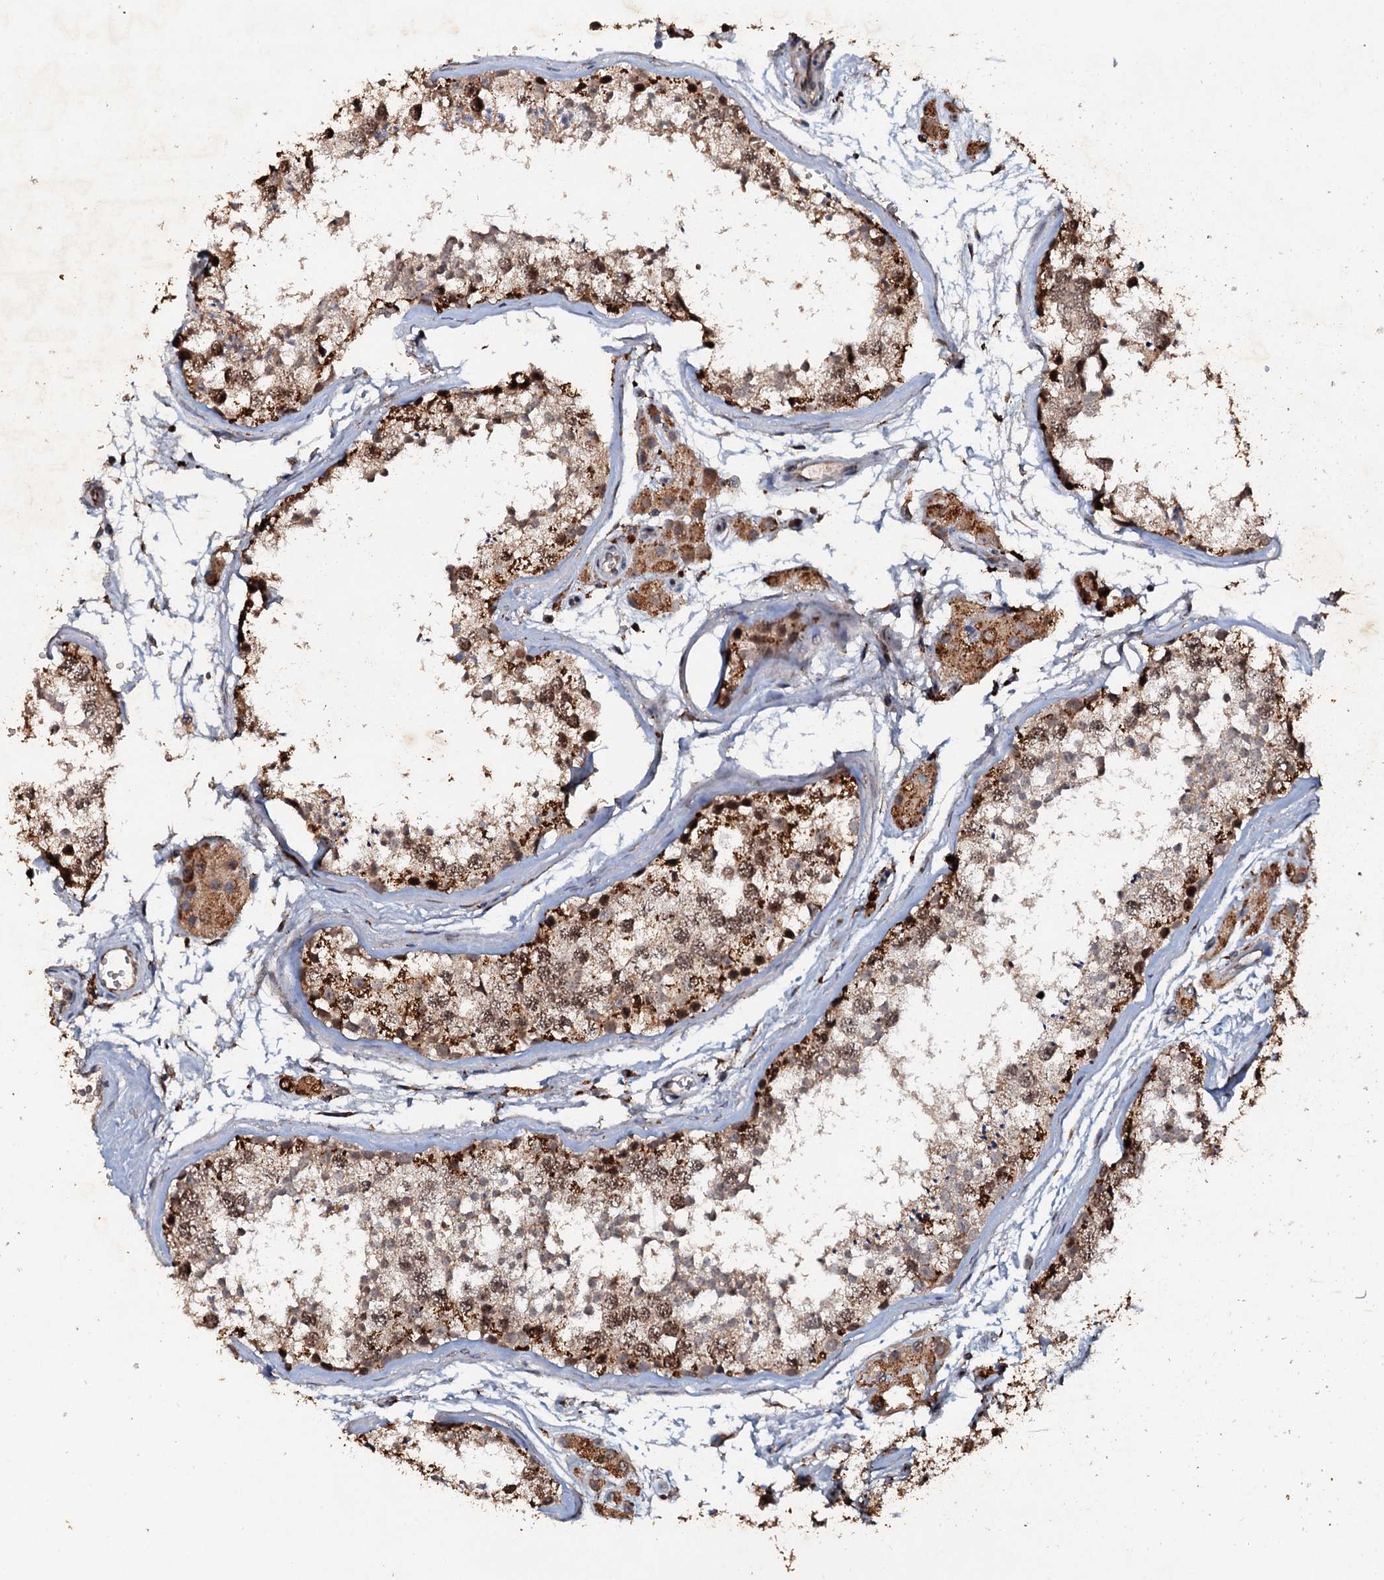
{"staining": {"intensity": "strong", "quantity": "25%-75%", "location": "cytoplasmic/membranous,nuclear"}, "tissue": "testis", "cell_type": "Cells in seminiferous ducts", "image_type": "normal", "snomed": [{"axis": "morphology", "description": "Normal tissue, NOS"}, {"axis": "topography", "description": "Testis"}], "caption": "This photomicrograph demonstrates IHC staining of benign human testis, with high strong cytoplasmic/membranous,nuclear positivity in approximately 25%-75% of cells in seminiferous ducts.", "gene": "ADAMTS10", "patient": {"sex": "male", "age": 56}}